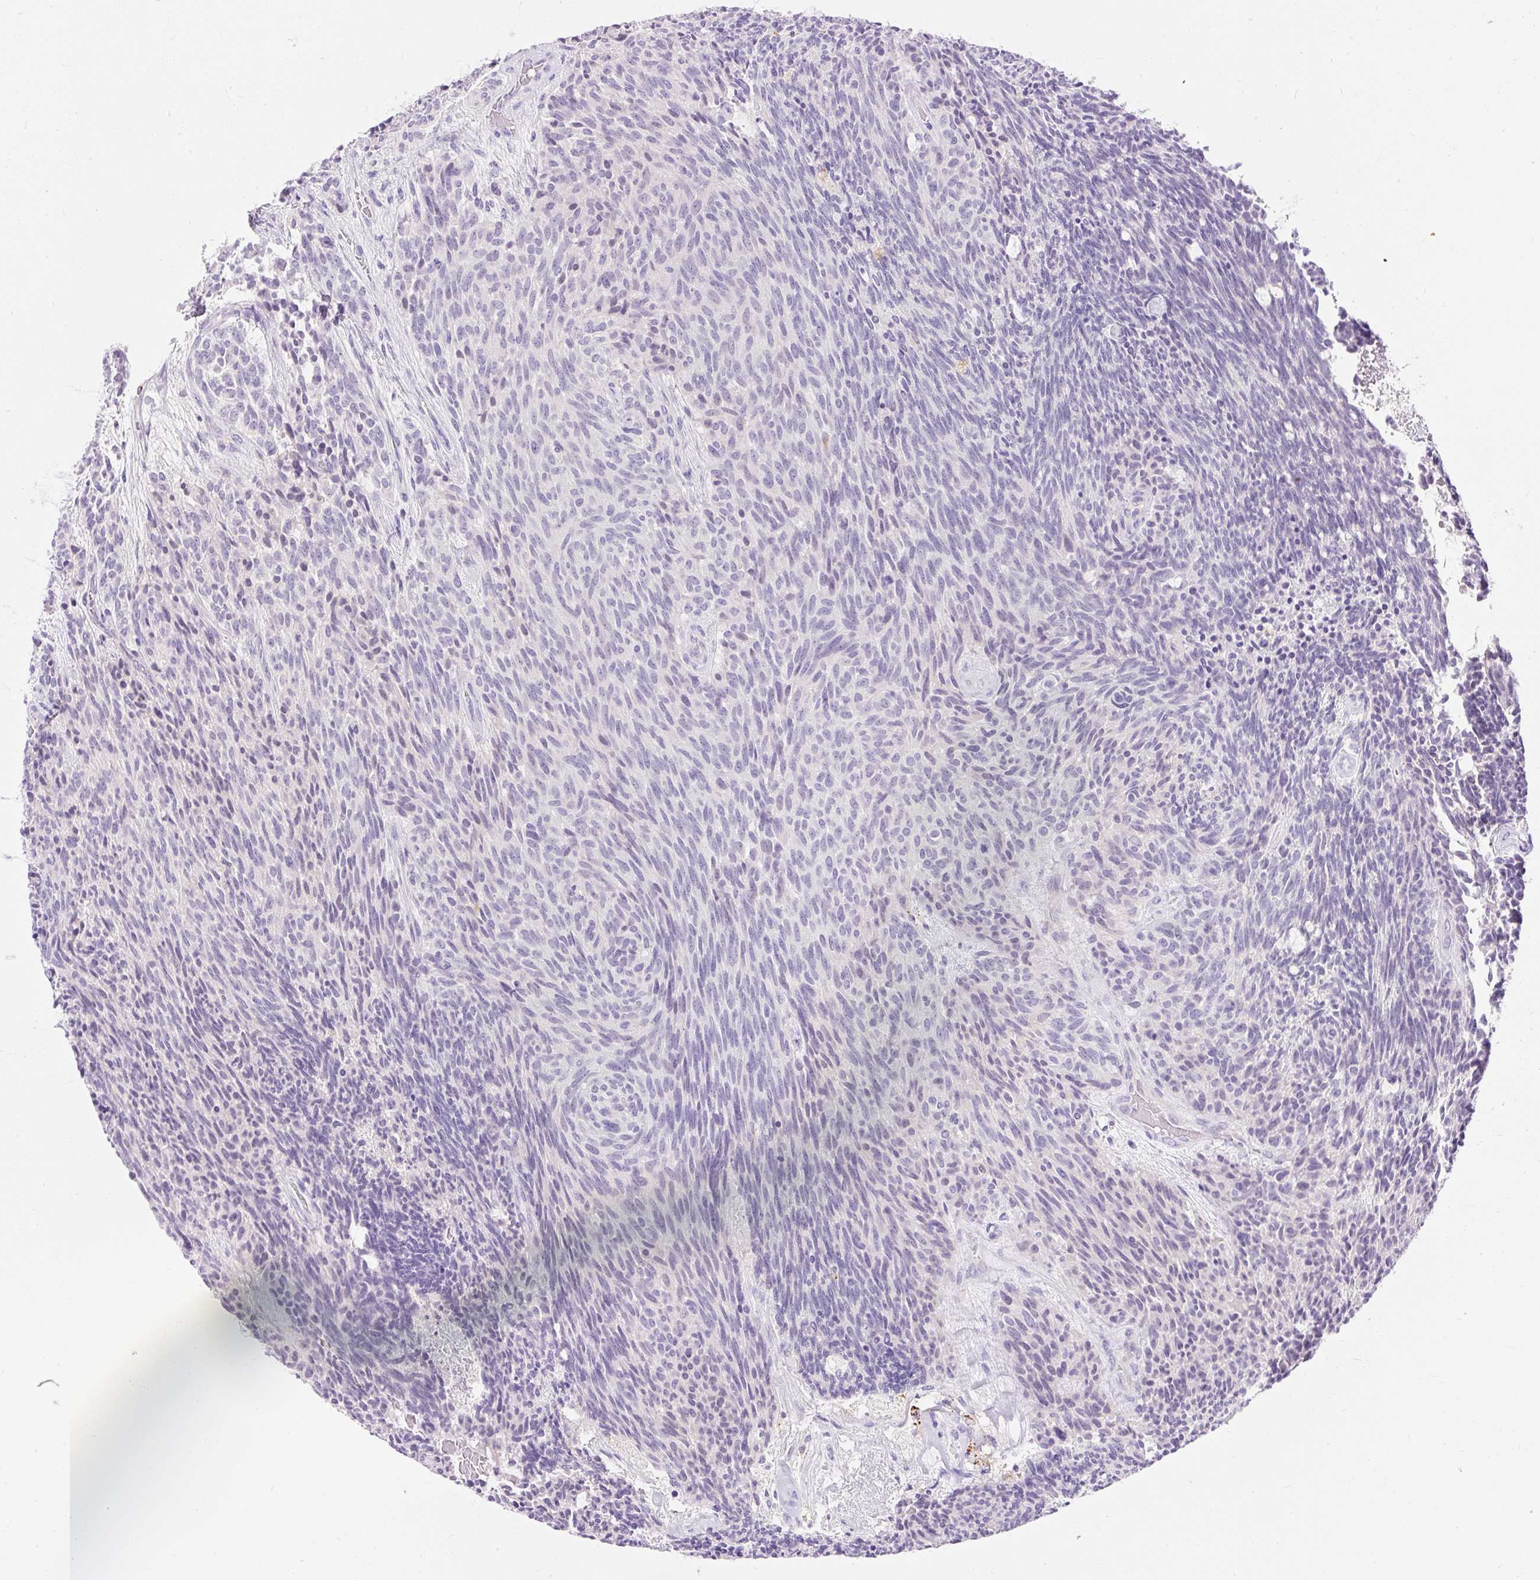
{"staining": {"intensity": "negative", "quantity": "none", "location": "none"}, "tissue": "carcinoid", "cell_type": "Tumor cells", "image_type": "cancer", "snomed": [{"axis": "morphology", "description": "Carcinoid, malignant, NOS"}, {"axis": "topography", "description": "Pancreas"}], "caption": "DAB immunohistochemical staining of human carcinoid displays no significant positivity in tumor cells.", "gene": "TMEM150C", "patient": {"sex": "female", "age": 54}}